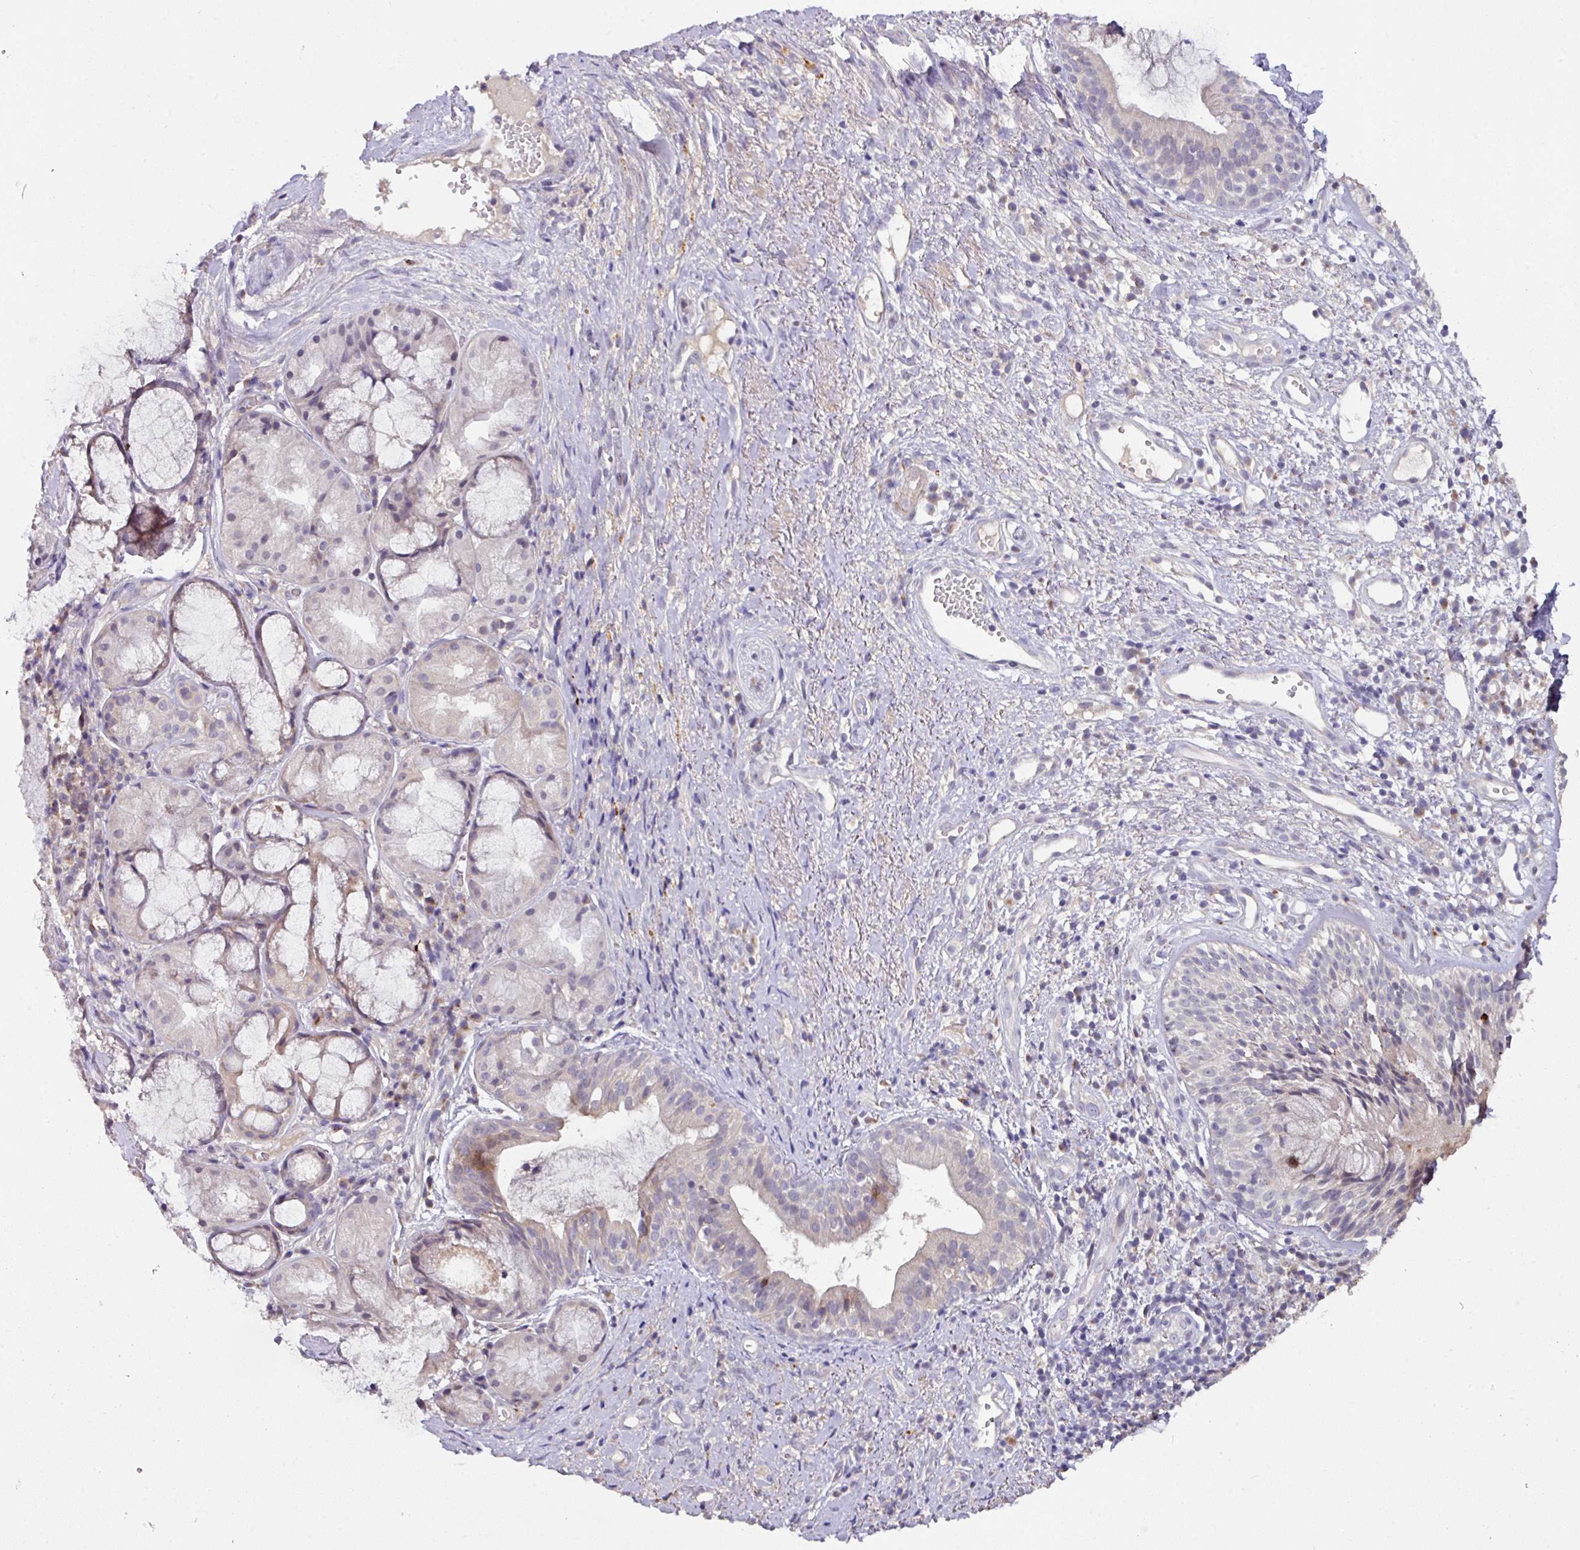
{"staining": {"intensity": "negative", "quantity": "none", "location": "none"}, "tissue": "nasopharynx", "cell_type": "Respiratory epithelial cells", "image_type": "normal", "snomed": [{"axis": "morphology", "description": "Normal tissue, NOS"}, {"axis": "topography", "description": "Cartilage tissue"}, {"axis": "topography", "description": "Nasopharynx"}, {"axis": "topography", "description": "Thyroid gland"}], "caption": "Immunohistochemistry (IHC) of unremarkable nasopharynx exhibits no positivity in respiratory epithelial cells.", "gene": "AEBP2", "patient": {"sex": "male", "age": 63}}